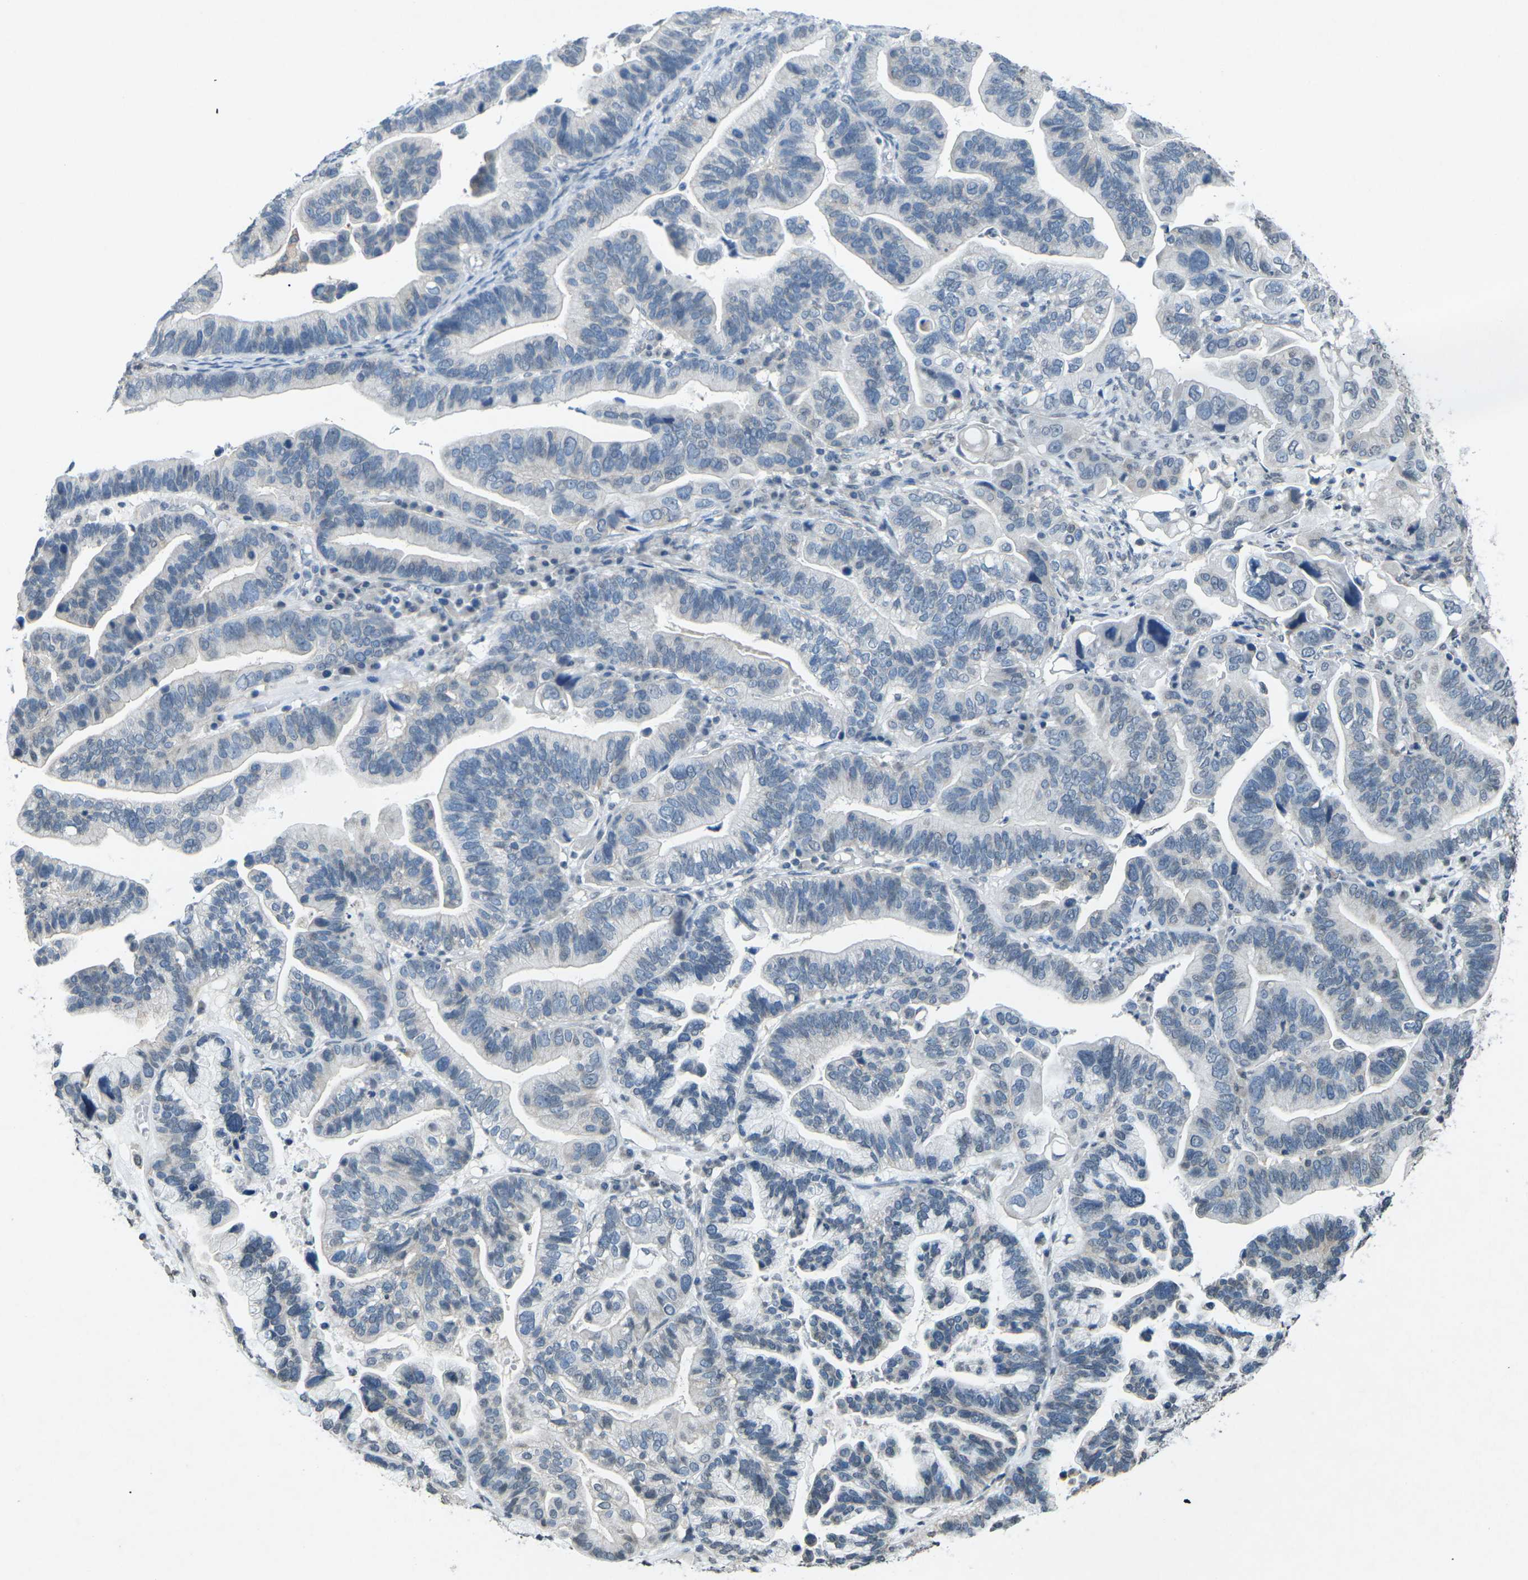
{"staining": {"intensity": "negative", "quantity": "none", "location": "none"}, "tissue": "ovarian cancer", "cell_type": "Tumor cells", "image_type": "cancer", "snomed": [{"axis": "morphology", "description": "Cystadenocarcinoma, serous, NOS"}, {"axis": "topography", "description": "Ovary"}], "caption": "This is an IHC histopathology image of human ovarian cancer (serous cystadenocarcinoma). There is no expression in tumor cells.", "gene": "TFR2", "patient": {"sex": "female", "age": 56}}